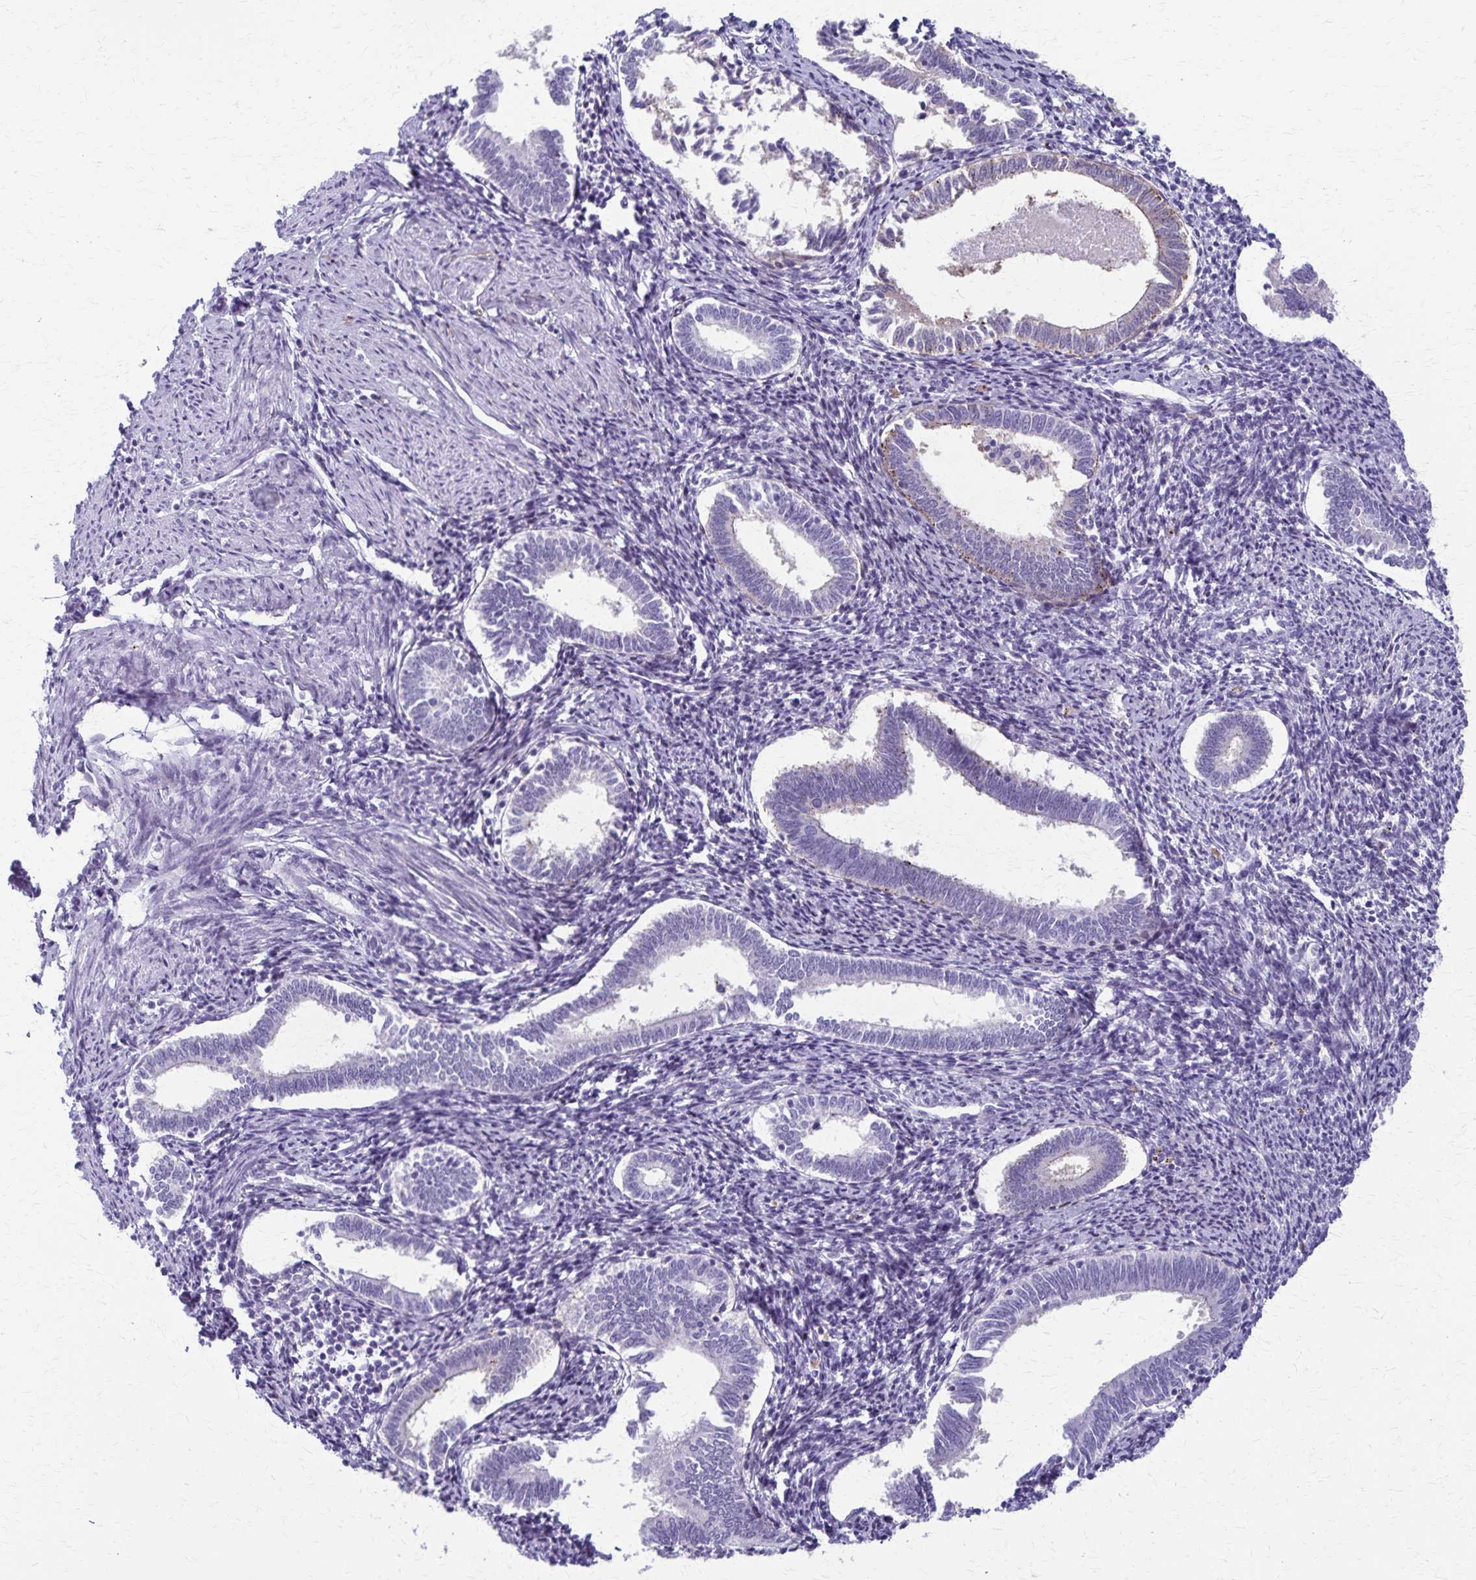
{"staining": {"intensity": "negative", "quantity": "none", "location": "none"}, "tissue": "endometrium", "cell_type": "Cells in endometrial stroma", "image_type": "normal", "snomed": [{"axis": "morphology", "description": "Normal tissue, NOS"}, {"axis": "topography", "description": "Endometrium"}], "caption": "The micrograph reveals no staining of cells in endometrial stroma in unremarkable endometrium.", "gene": "TMEM60", "patient": {"sex": "female", "age": 41}}